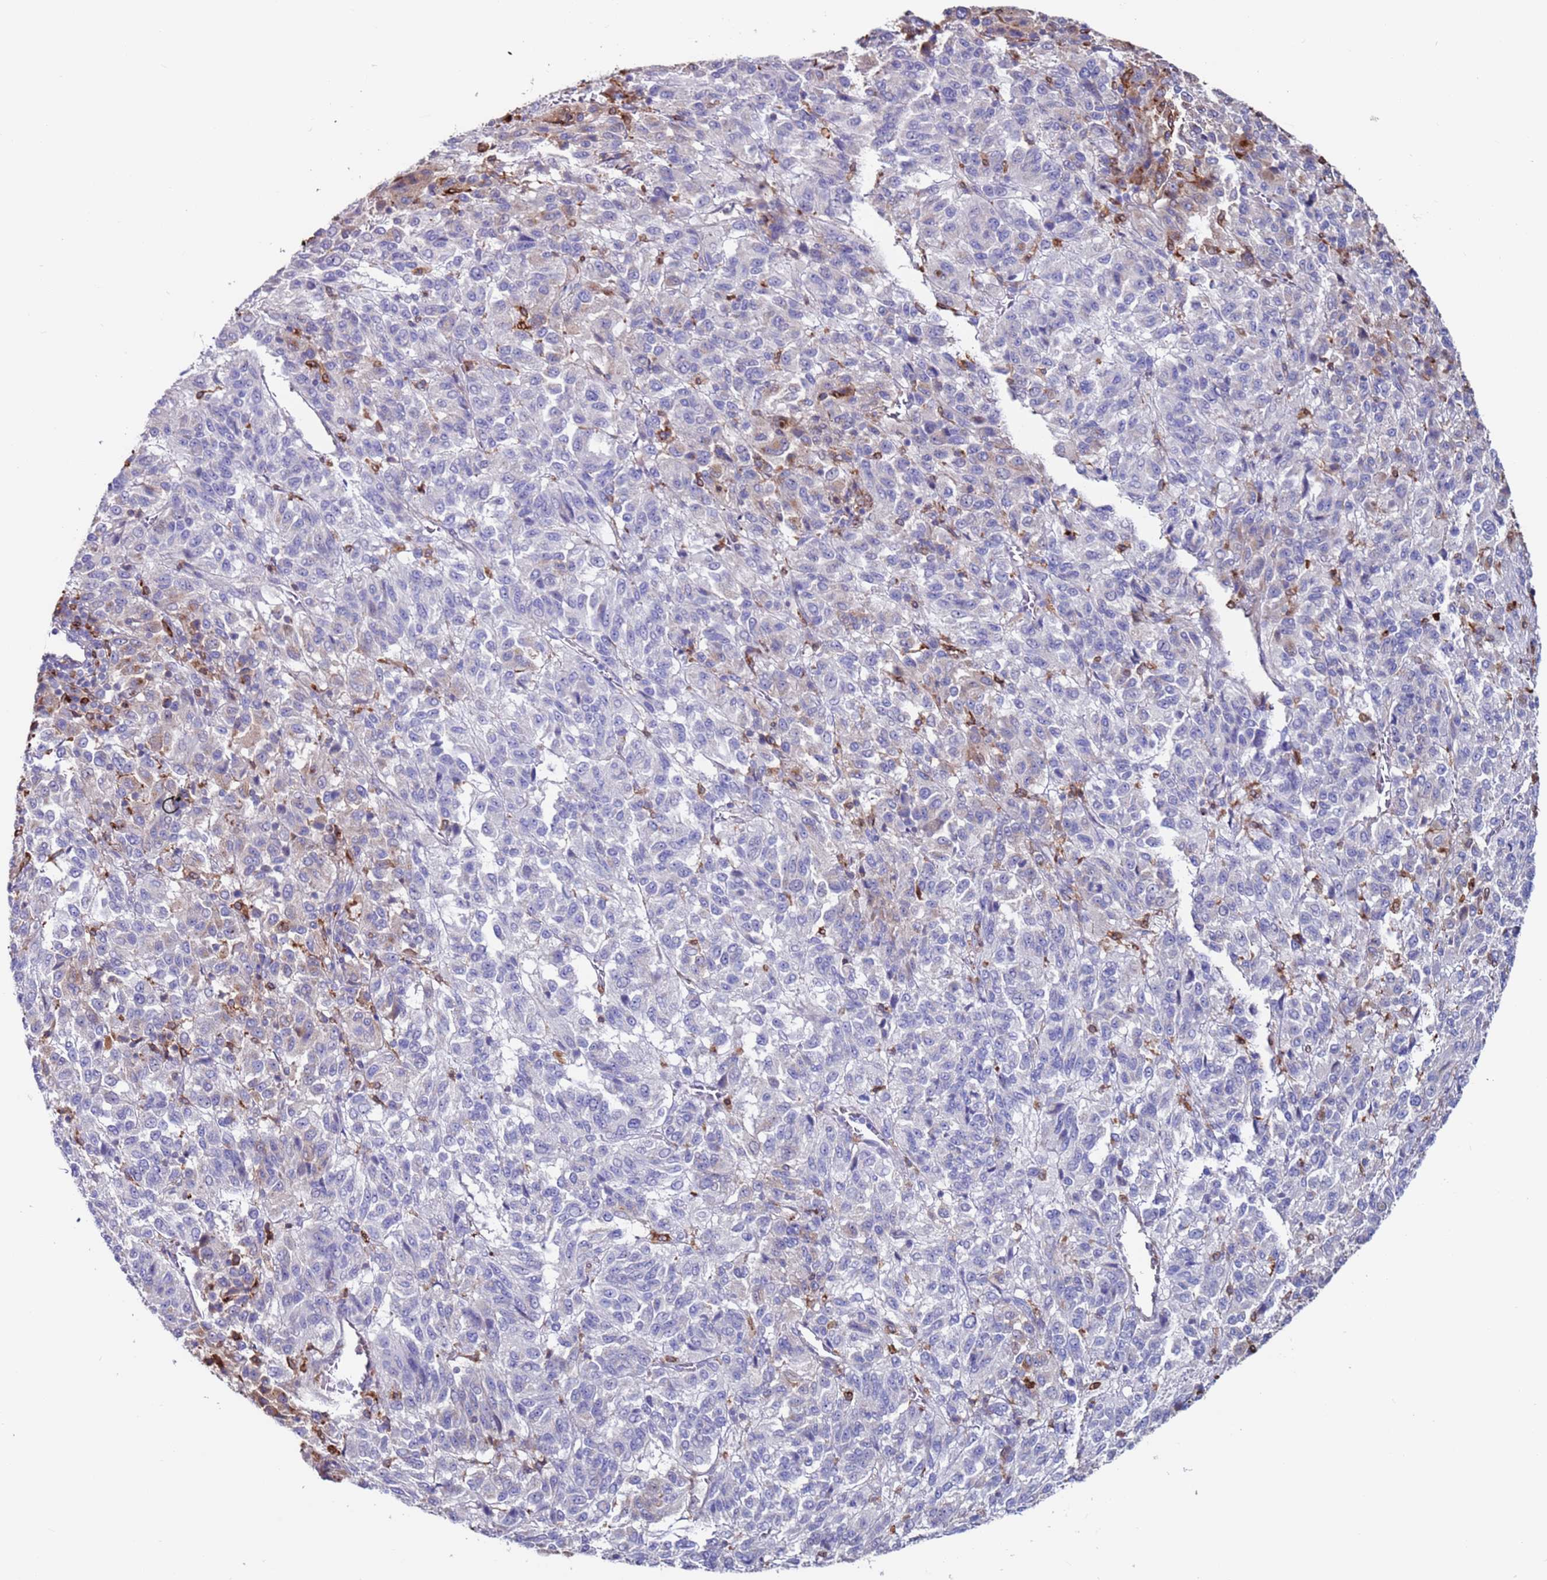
{"staining": {"intensity": "negative", "quantity": "none", "location": "none"}, "tissue": "melanoma", "cell_type": "Tumor cells", "image_type": "cancer", "snomed": [{"axis": "morphology", "description": "Malignant melanoma, Metastatic site"}, {"axis": "topography", "description": "Lung"}], "caption": "Tumor cells are negative for protein expression in human melanoma.", "gene": "GREB1L", "patient": {"sex": "male", "age": 64}}